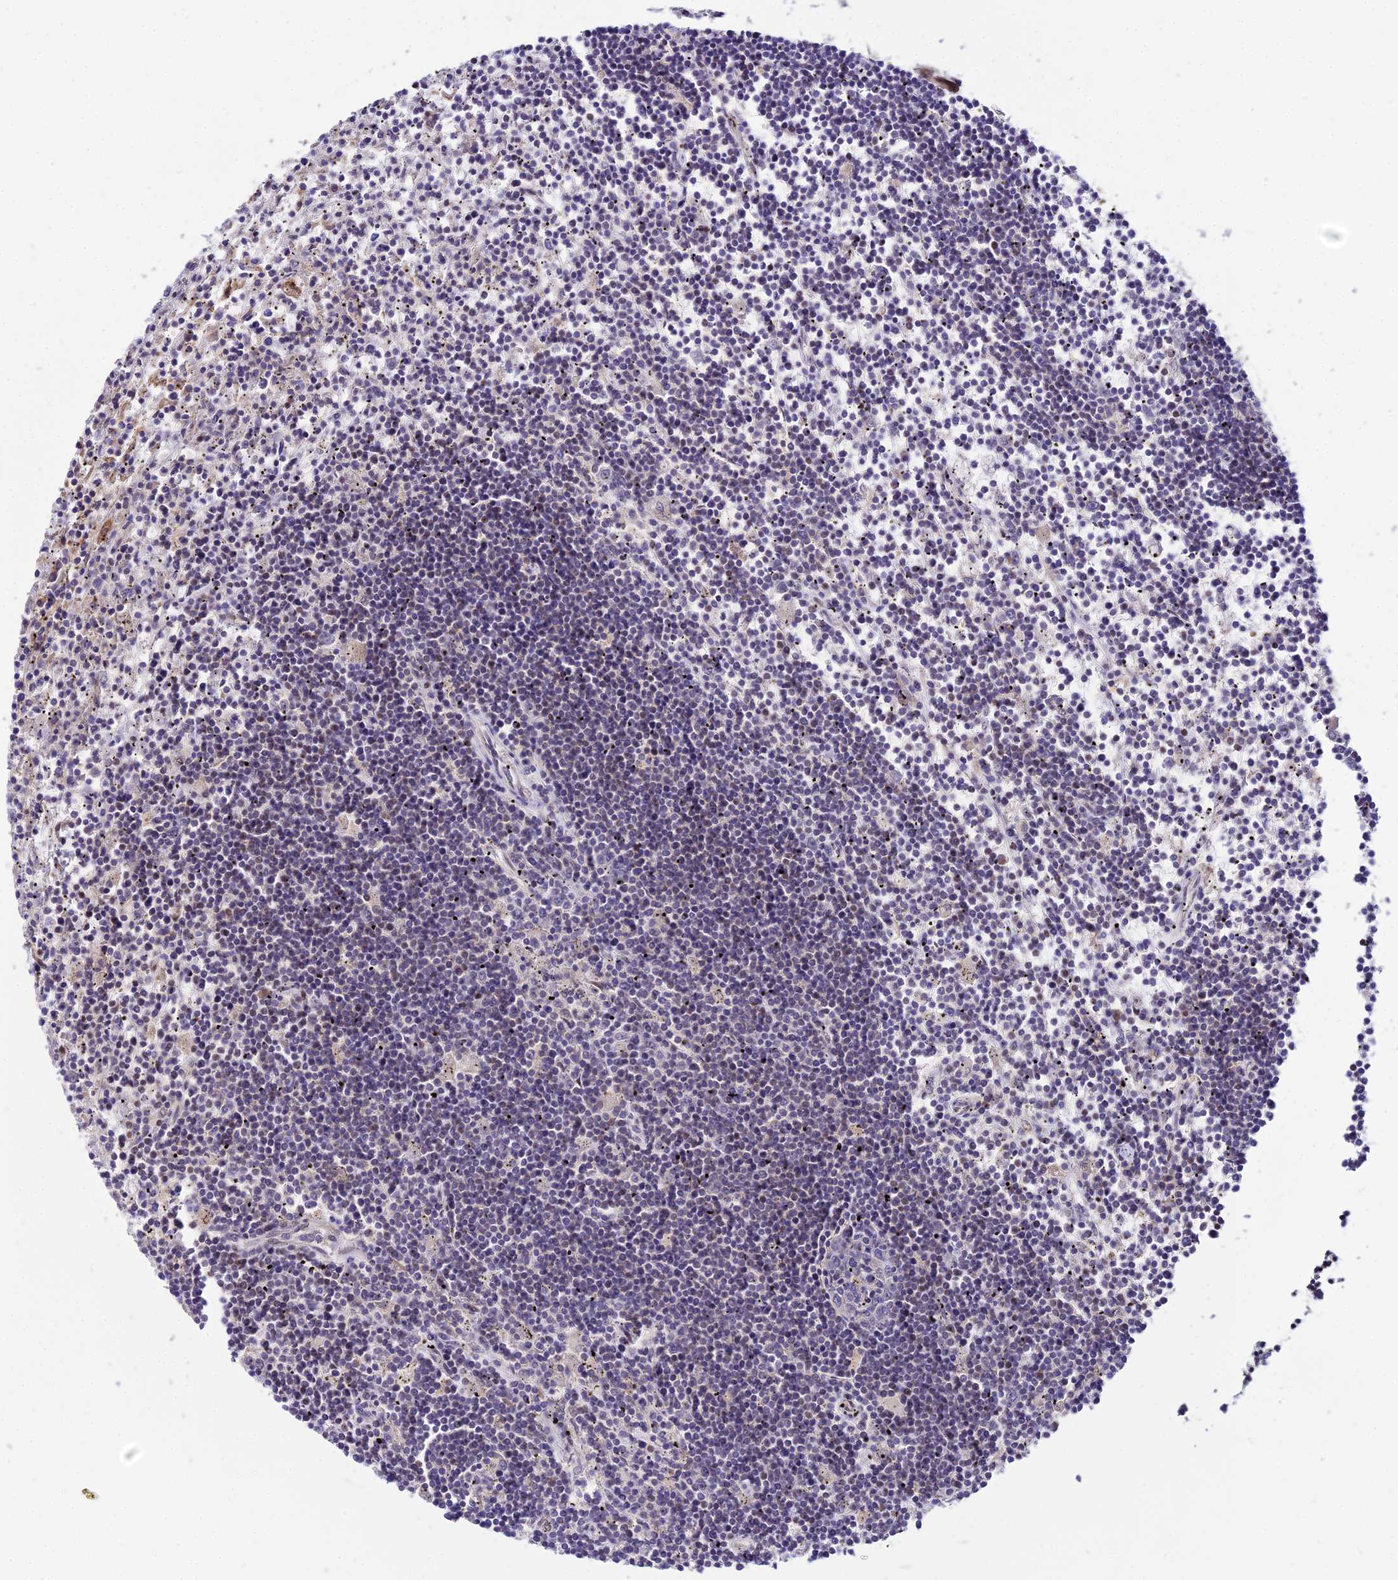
{"staining": {"intensity": "negative", "quantity": "none", "location": "none"}, "tissue": "lymphoma", "cell_type": "Tumor cells", "image_type": "cancer", "snomed": [{"axis": "morphology", "description": "Malignant lymphoma, non-Hodgkin's type, Low grade"}, {"axis": "topography", "description": "Spleen"}], "caption": "Immunohistochemistry photomicrograph of human malignant lymphoma, non-Hodgkin's type (low-grade) stained for a protein (brown), which shows no positivity in tumor cells.", "gene": "CIB3", "patient": {"sex": "male", "age": 76}}